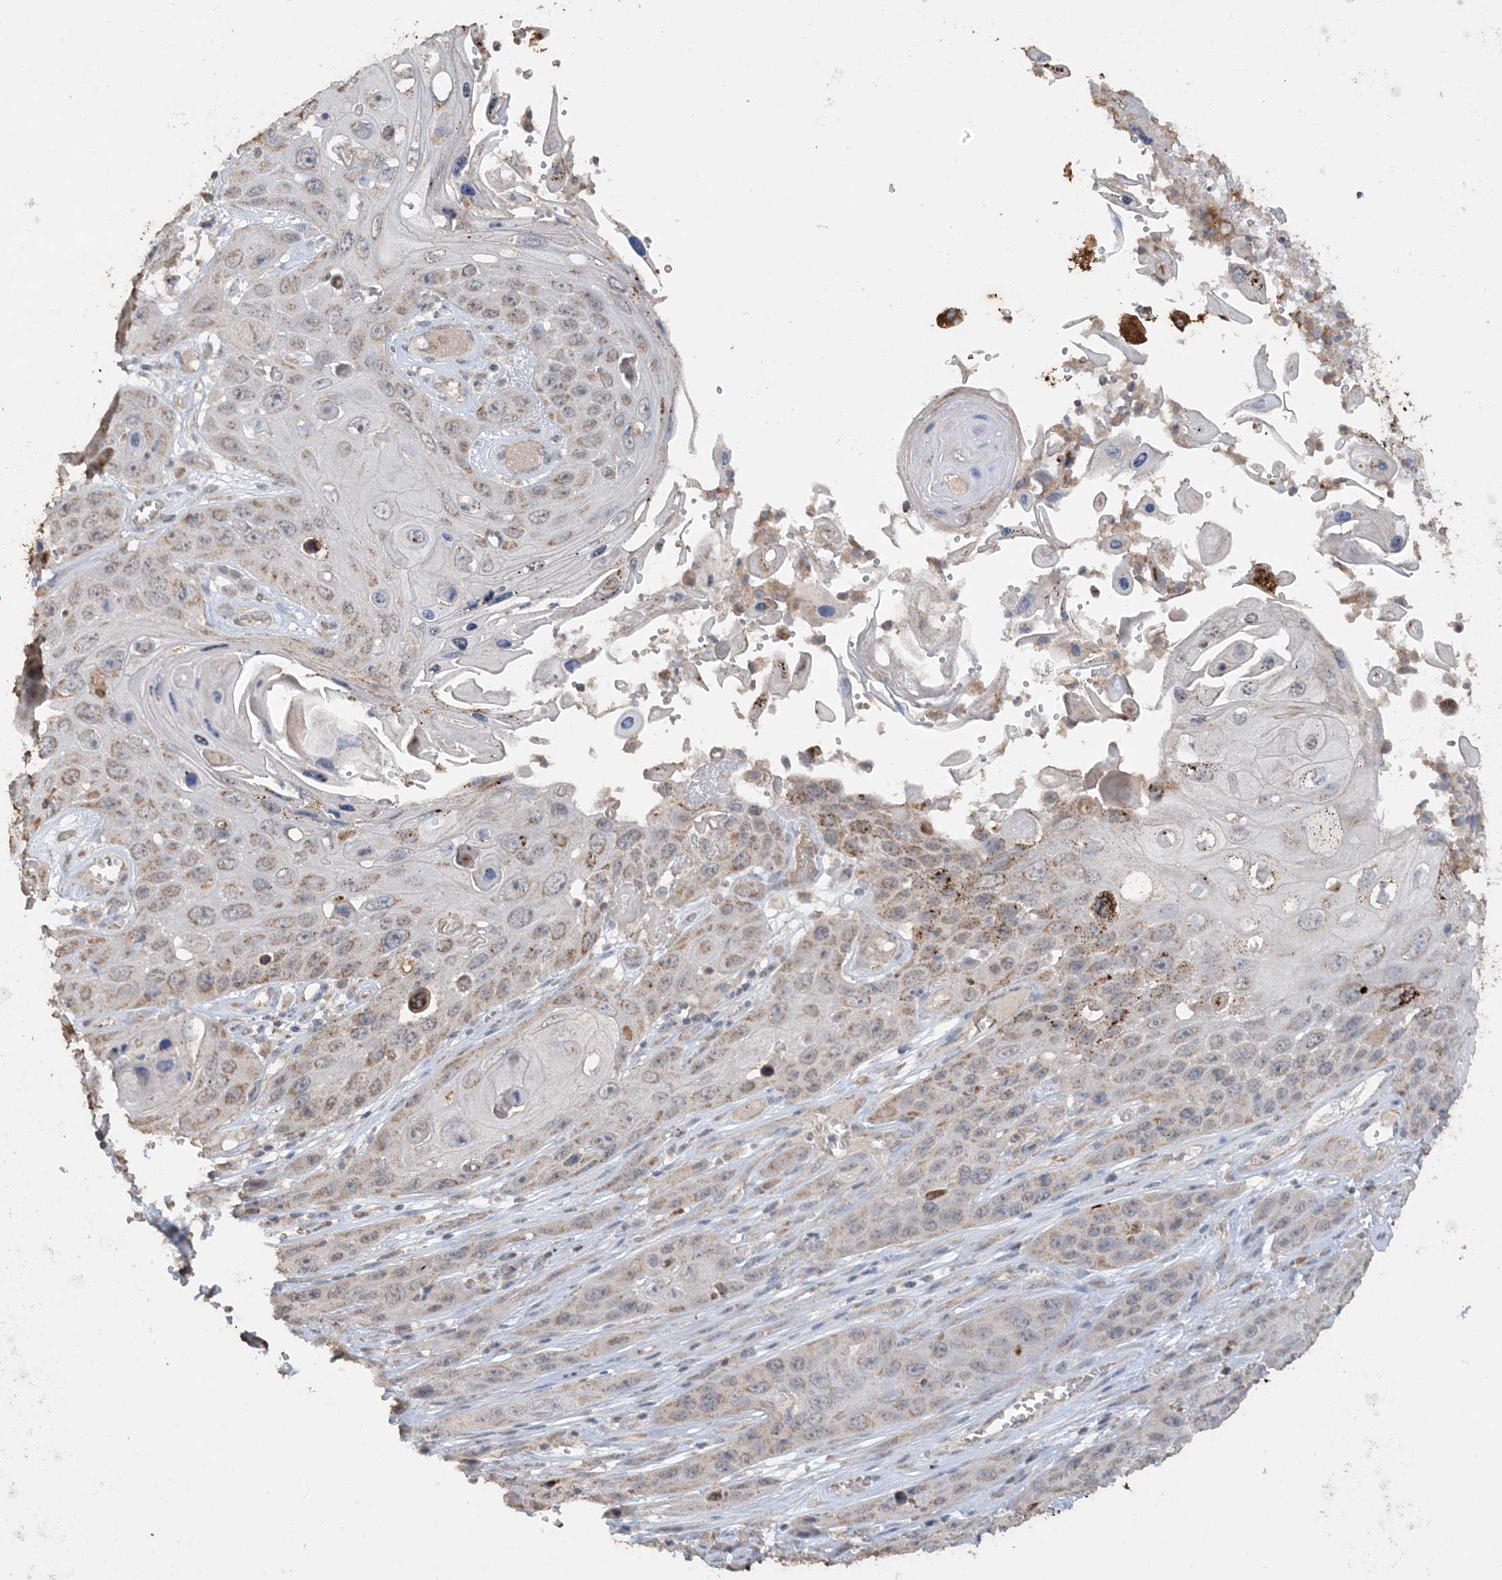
{"staining": {"intensity": "strong", "quantity": "<25%", "location": "cytoplasmic/membranous"}, "tissue": "skin cancer", "cell_type": "Tumor cells", "image_type": "cancer", "snomed": [{"axis": "morphology", "description": "Squamous cell carcinoma, NOS"}, {"axis": "topography", "description": "Skin"}], "caption": "Human skin cancer stained for a protein (brown) displays strong cytoplasmic/membranous positive expression in approximately <25% of tumor cells.", "gene": "SFMBT2", "patient": {"sex": "male", "age": 55}}